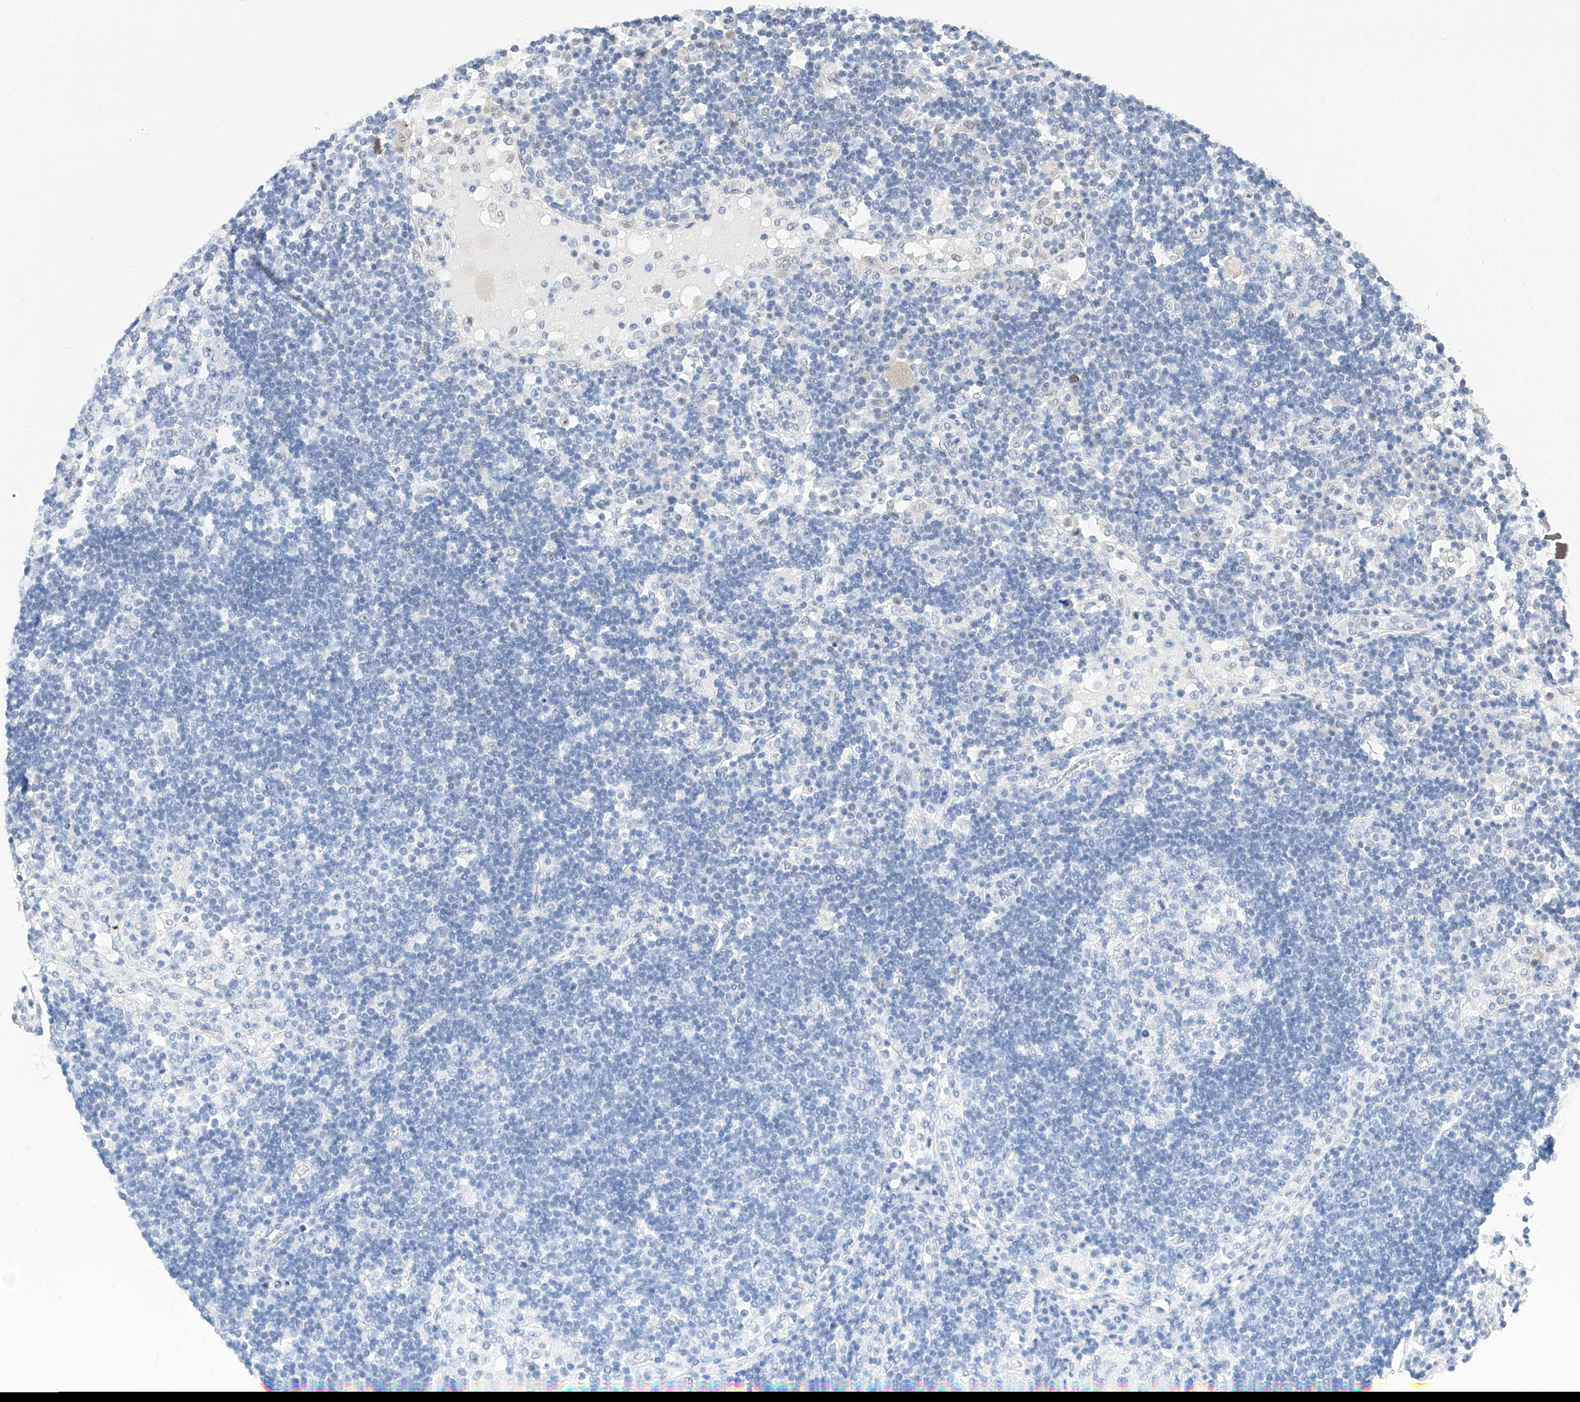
{"staining": {"intensity": "negative", "quantity": "none", "location": "none"}, "tissue": "lymph node", "cell_type": "Germinal center cells", "image_type": "normal", "snomed": [{"axis": "morphology", "description": "Normal tissue, NOS"}, {"axis": "topography", "description": "Lymph node"}], "caption": "Immunohistochemistry of benign human lymph node shows no positivity in germinal center cells.", "gene": "KCNJ1", "patient": {"sex": "female", "age": 53}}